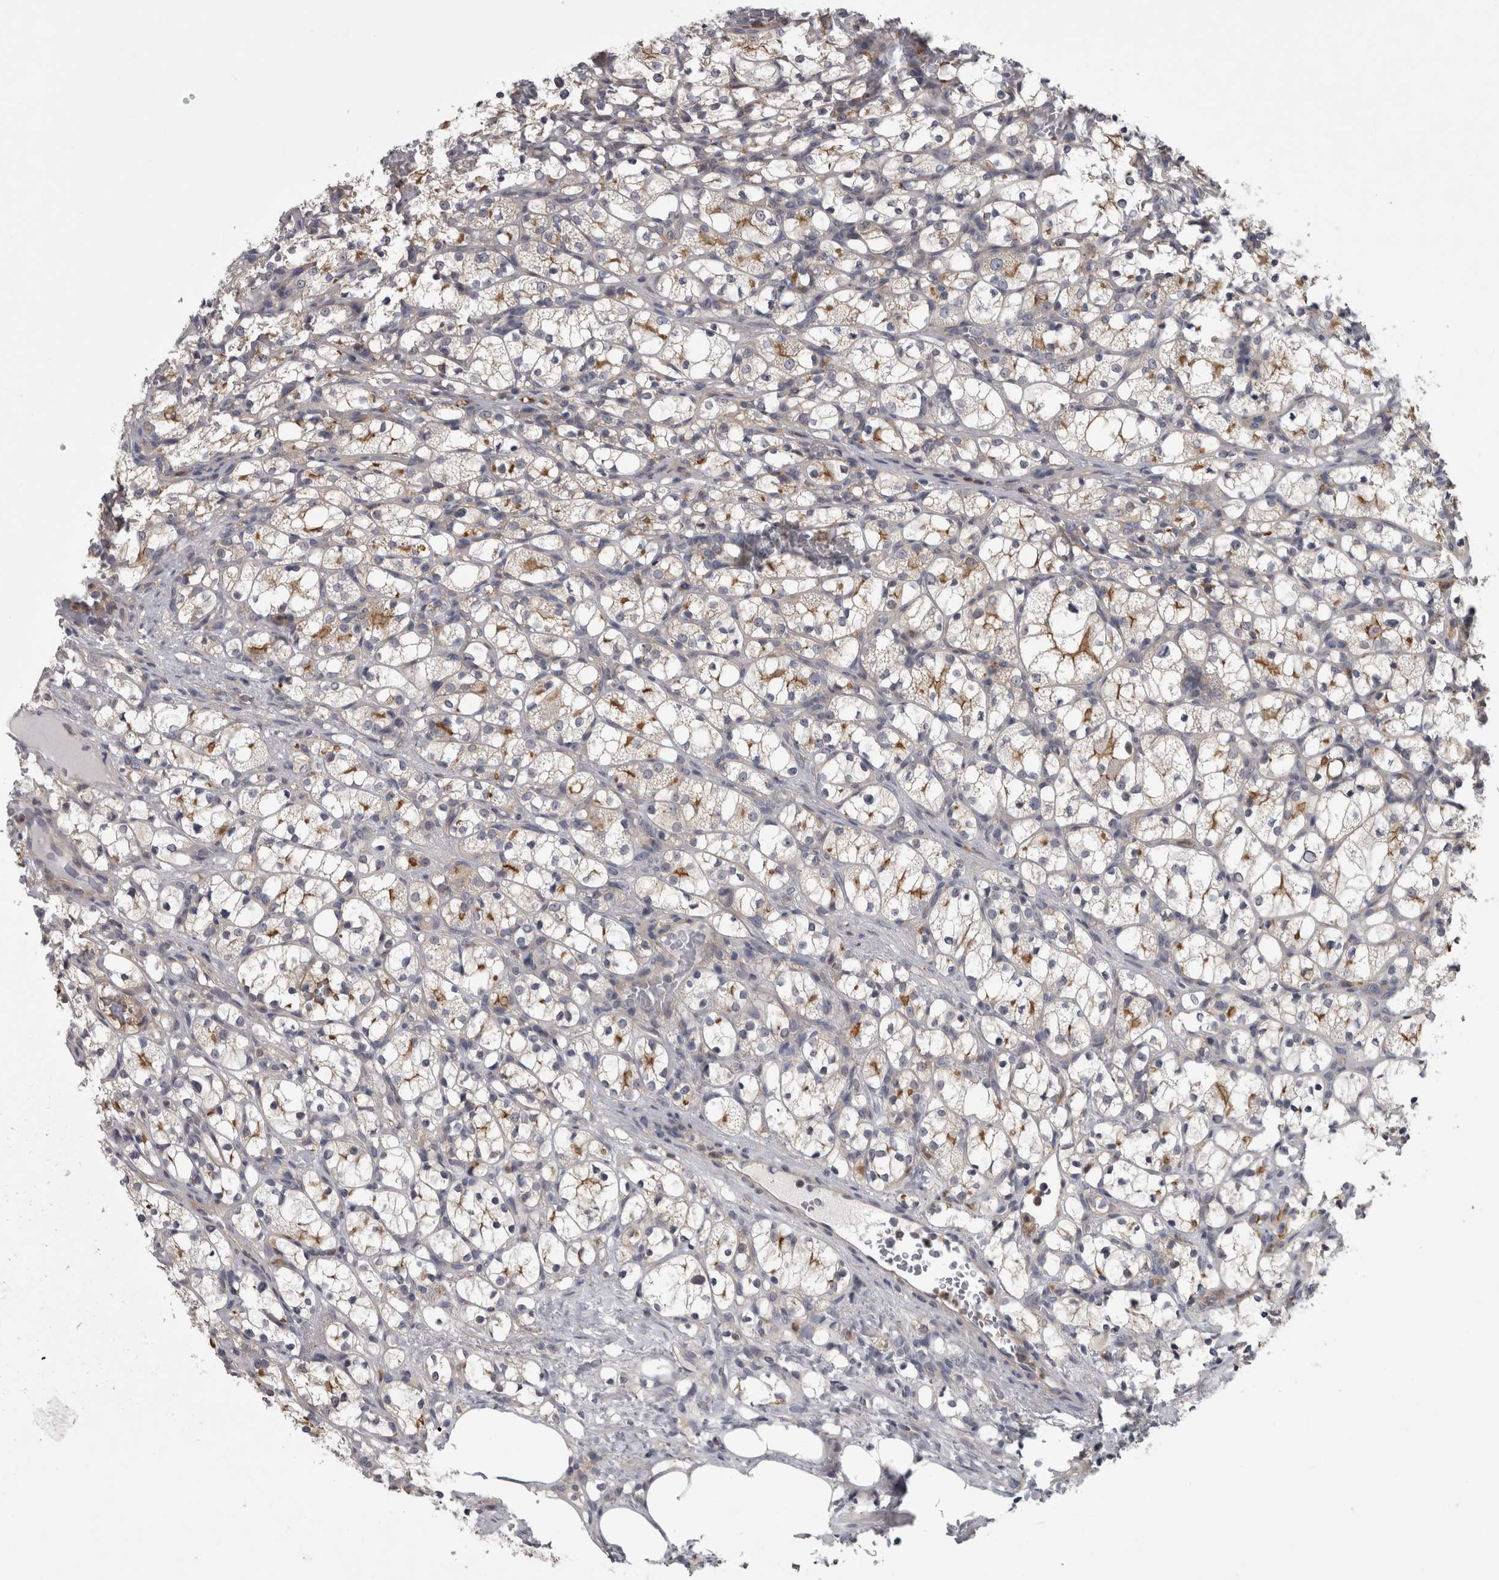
{"staining": {"intensity": "moderate", "quantity": "<25%", "location": "cytoplasmic/membranous"}, "tissue": "renal cancer", "cell_type": "Tumor cells", "image_type": "cancer", "snomed": [{"axis": "morphology", "description": "Adenocarcinoma, NOS"}, {"axis": "topography", "description": "Kidney"}], "caption": "IHC histopathology image of human renal adenocarcinoma stained for a protein (brown), which demonstrates low levels of moderate cytoplasmic/membranous staining in approximately <25% of tumor cells.", "gene": "PRKCI", "patient": {"sex": "female", "age": 69}}